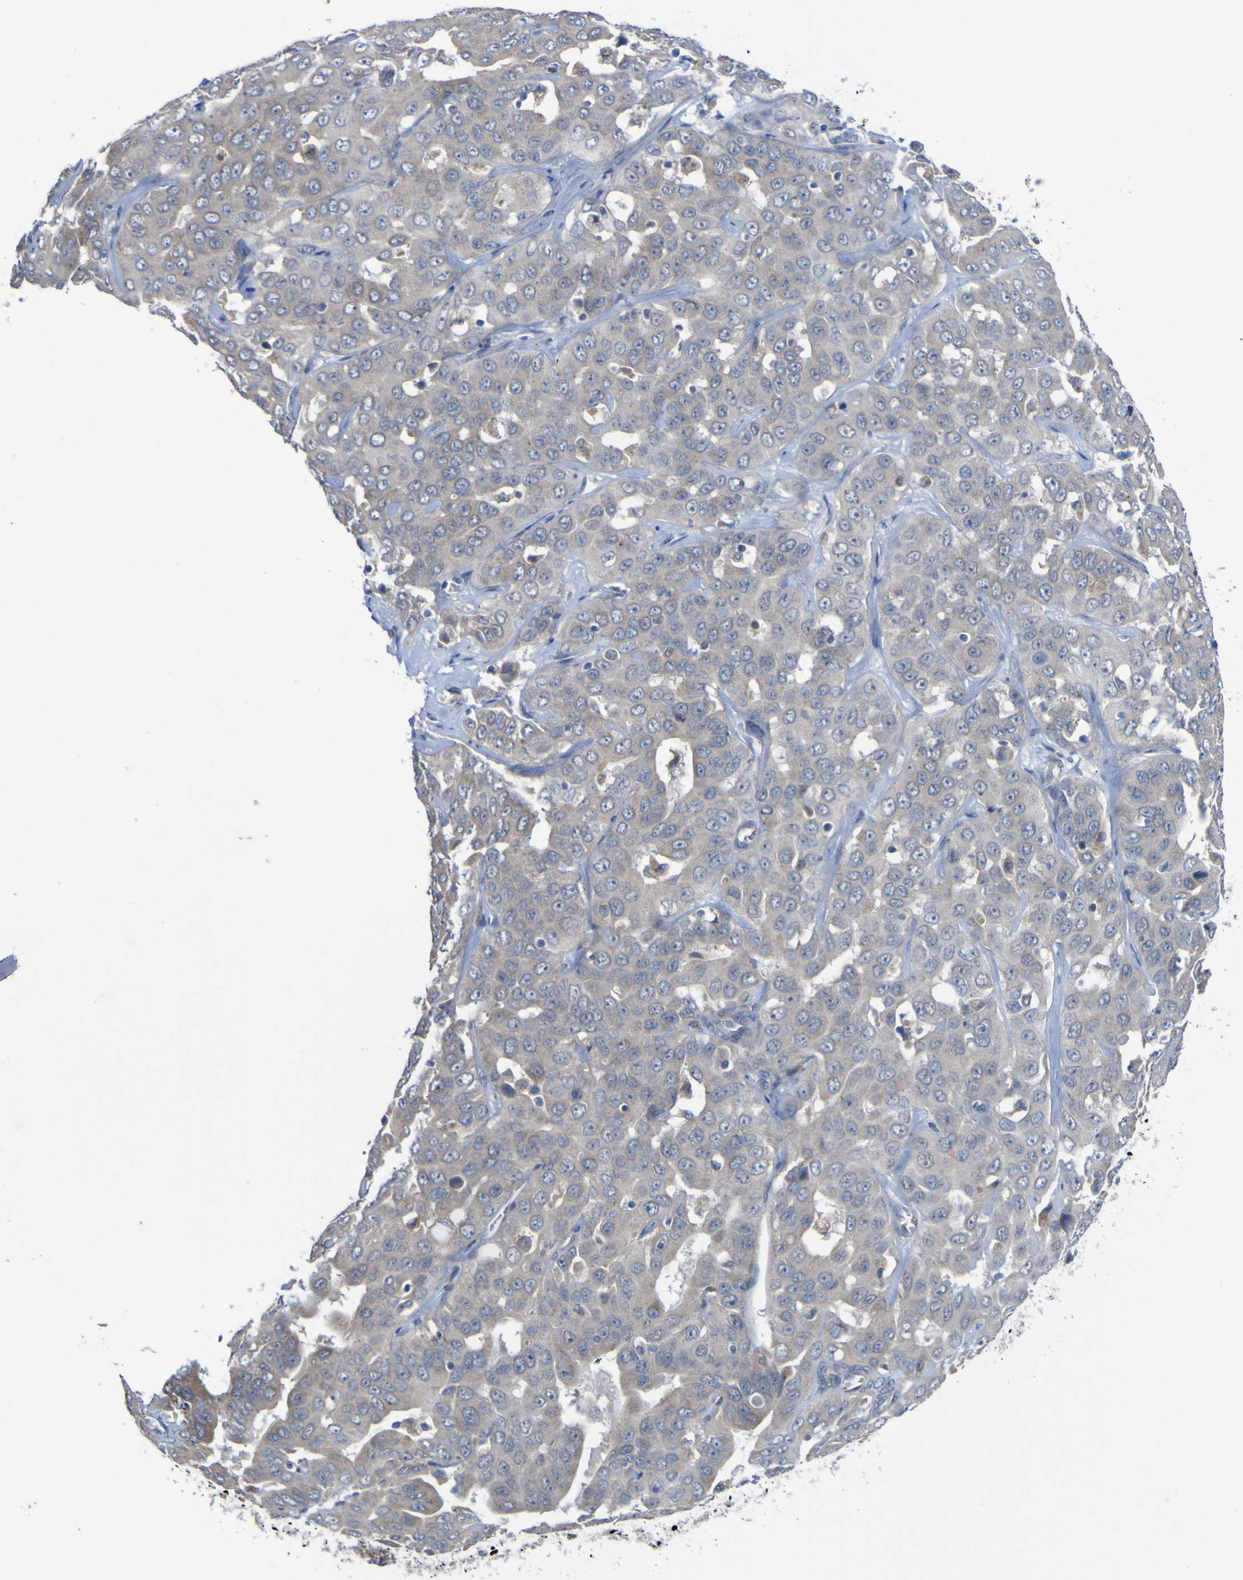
{"staining": {"intensity": "negative", "quantity": "none", "location": "none"}, "tissue": "liver cancer", "cell_type": "Tumor cells", "image_type": "cancer", "snomed": [{"axis": "morphology", "description": "Cholangiocarcinoma"}, {"axis": "topography", "description": "Liver"}], "caption": "IHC micrograph of neoplastic tissue: liver cancer (cholangiocarcinoma) stained with DAB reveals no significant protein expression in tumor cells.", "gene": "TNFRSF11A", "patient": {"sex": "female", "age": 52}}